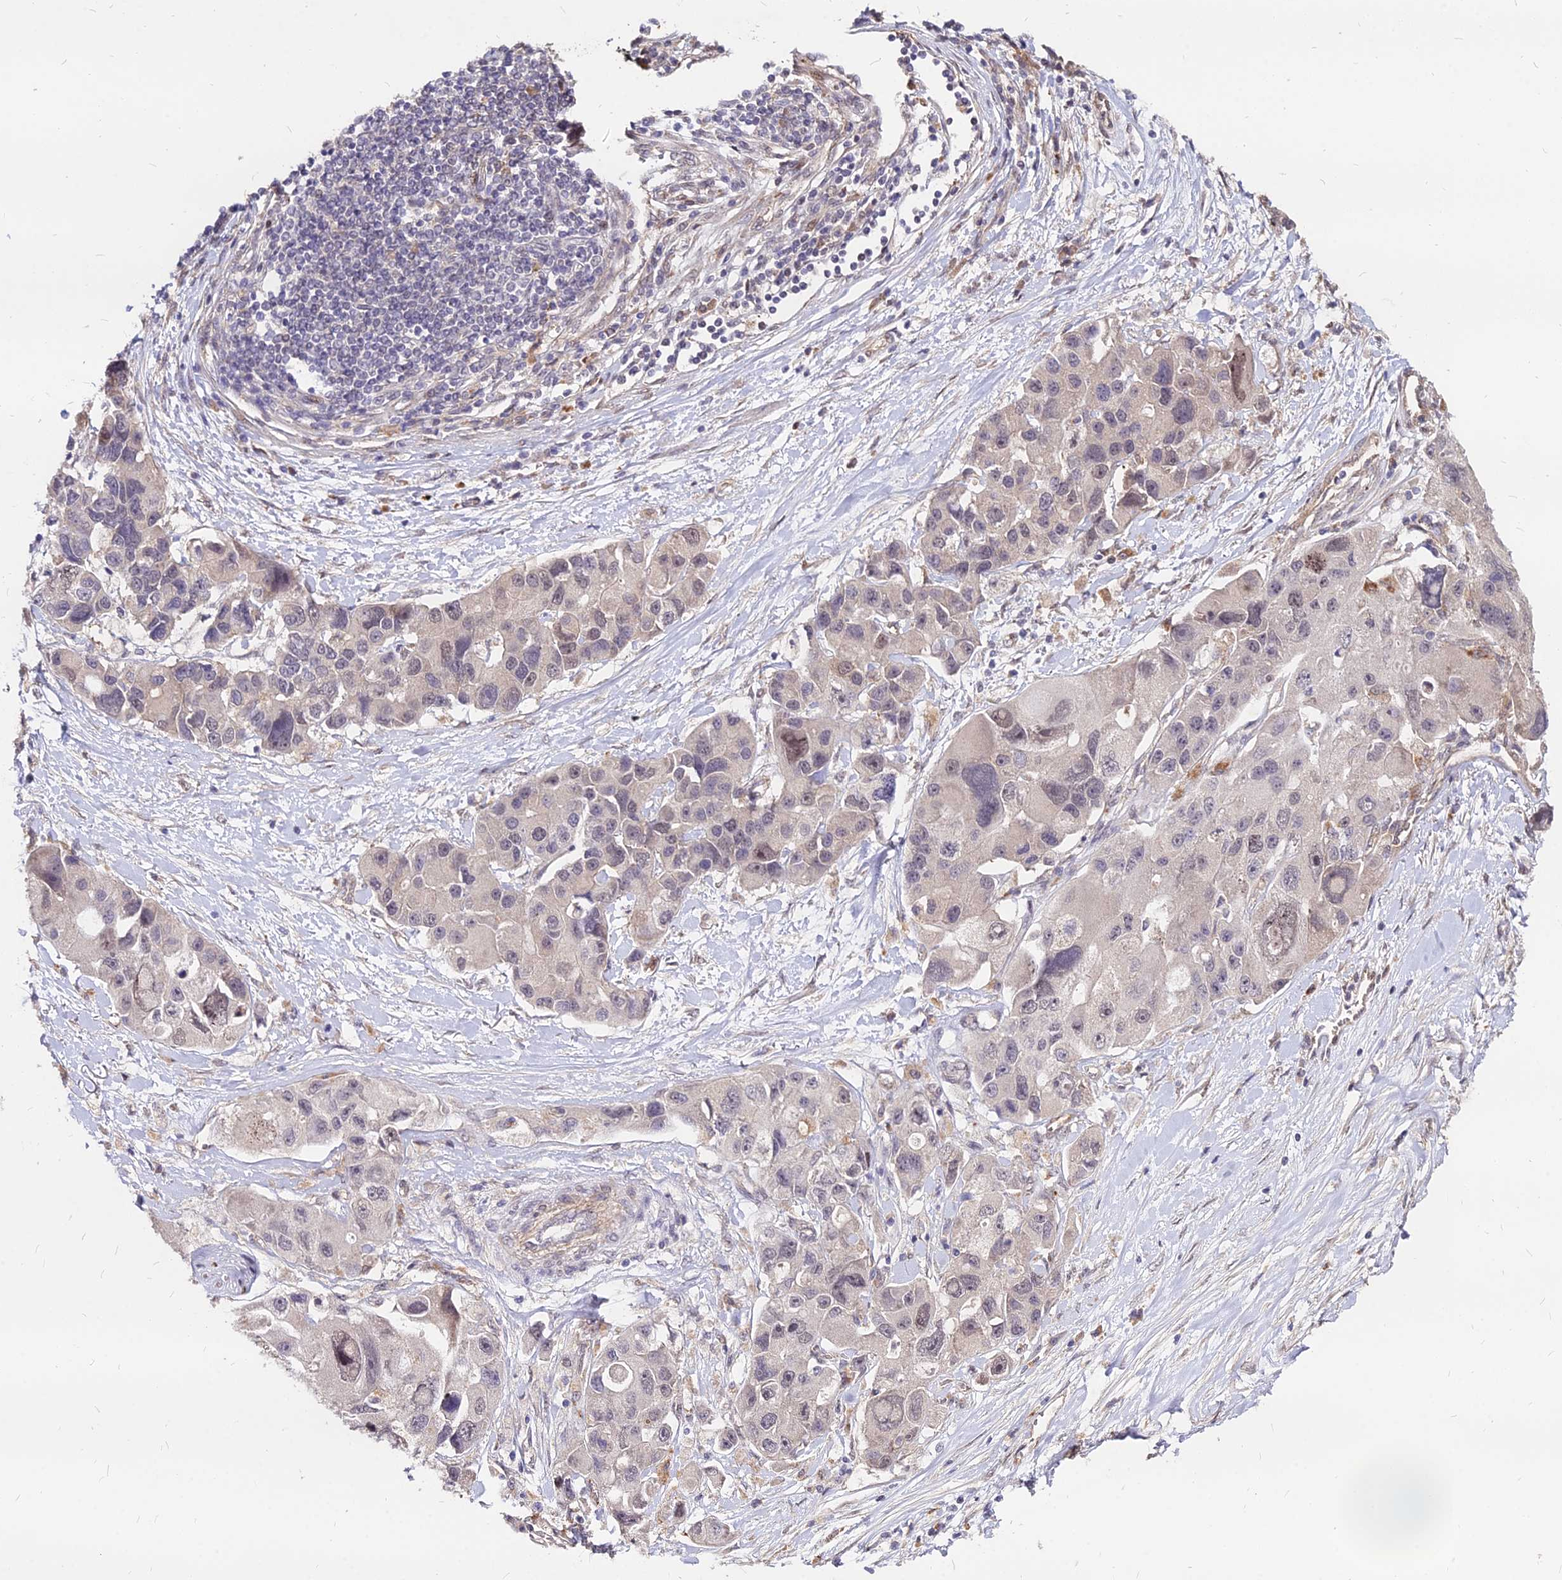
{"staining": {"intensity": "weak", "quantity": "<25%", "location": "nuclear"}, "tissue": "lung cancer", "cell_type": "Tumor cells", "image_type": "cancer", "snomed": [{"axis": "morphology", "description": "Adenocarcinoma, NOS"}, {"axis": "topography", "description": "Lung"}], "caption": "An IHC image of lung adenocarcinoma is shown. There is no staining in tumor cells of lung adenocarcinoma. (Brightfield microscopy of DAB (3,3'-diaminobenzidine) immunohistochemistry (IHC) at high magnification).", "gene": "C11orf68", "patient": {"sex": "female", "age": 54}}